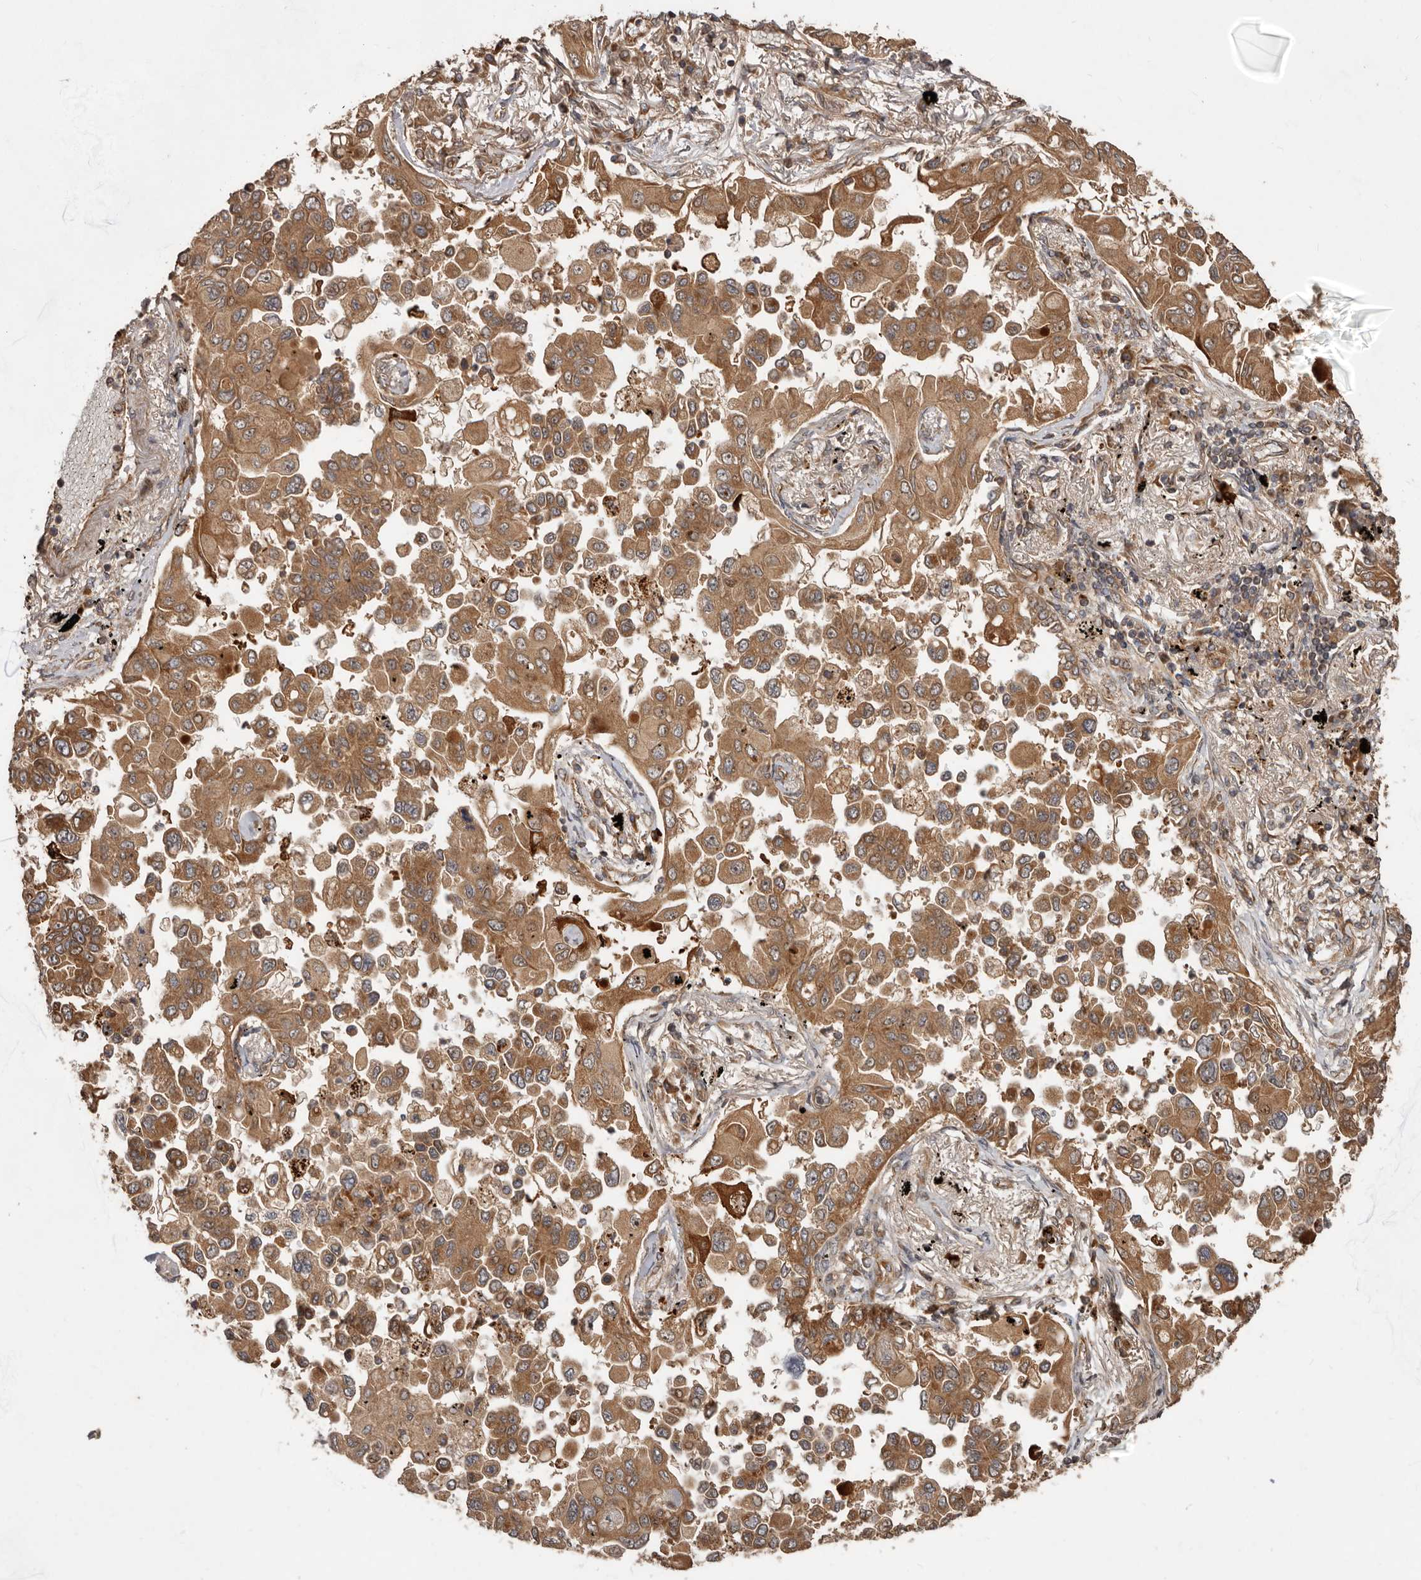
{"staining": {"intensity": "moderate", "quantity": ">75%", "location": "cytoplasmic/membranous"}, "tissue": "lung cancer", "cell_type": "Tumor cells", "image_type": "cancer", "snomed": [{"axis": "morphology", "description": "Adenocarcinoma, NOS"}, {"axis": "topography", "description": "Lung"}], "caption": "Adenocarcinoma (lung) stained with immunohistochemistry shows moderate cytoplasmic/membranous positivity in approximately >75% of tumor cells. Immunohistochemistry stains the protein of interest in brown and the nuclei are stained blue.", "gene": "STK36", "patient": {"sex": "female", "age": 67}}